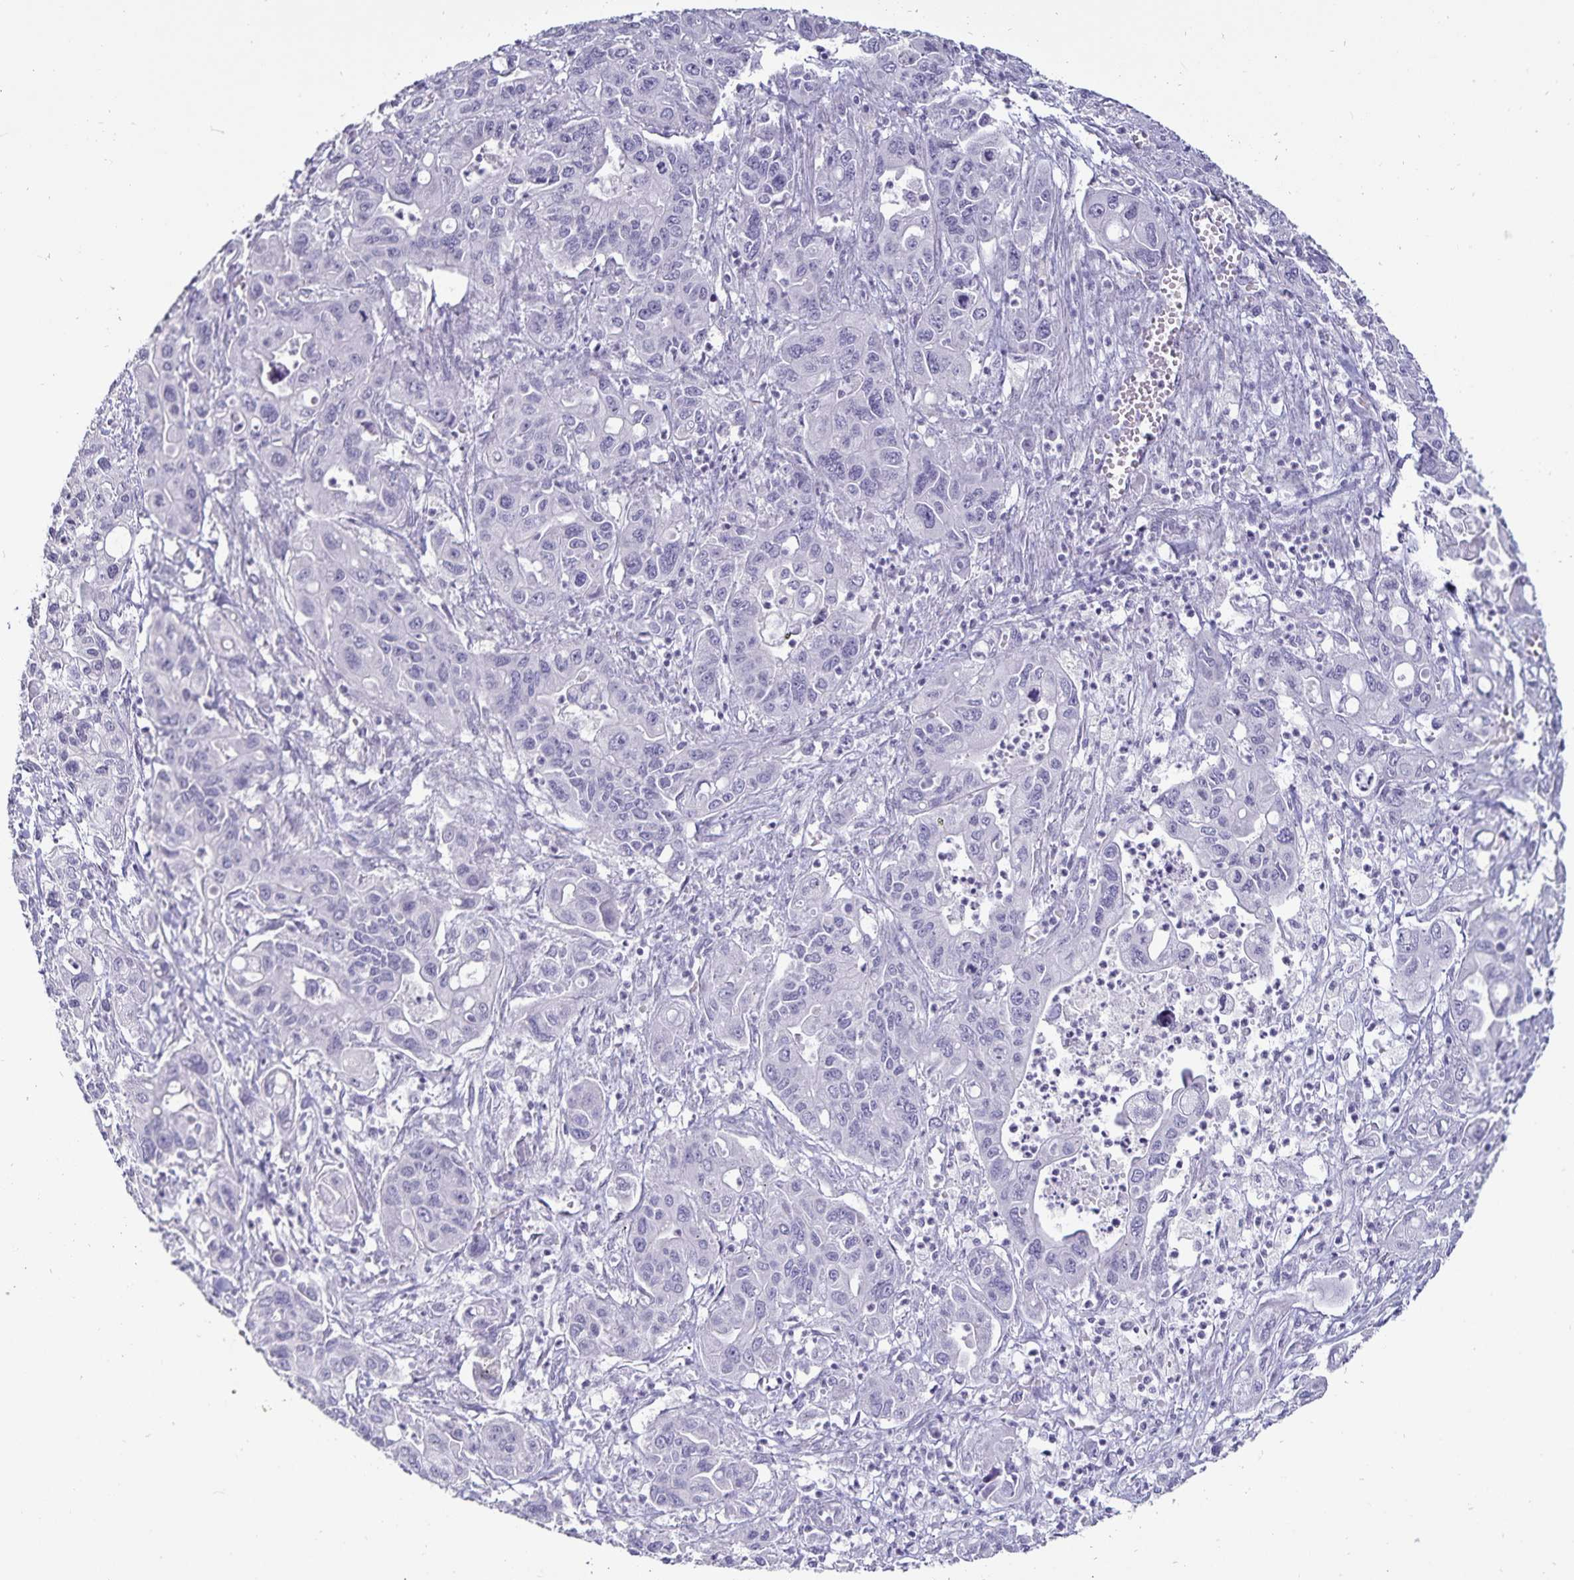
{"staining": {"intensity": "negative", "quantity": "none", "location": "none"}, "tissue": "pancreatic cancer", "cell_type": "Tumor cells", "image_type": "cancer", "snomed": [{"axis": "morphology", "description": "Adenocarcinoma, NOS"}, {"axis": "topography", "description": "Pancreas"}], "caption": "This is a photomicrograph of immunohistochemistry staining of pancreatic cancer (adenocarcinoma), which shows no positivity in tumor cells.", "gene": "DEFA6", "patient": {"sex": "male", "age": 62}}